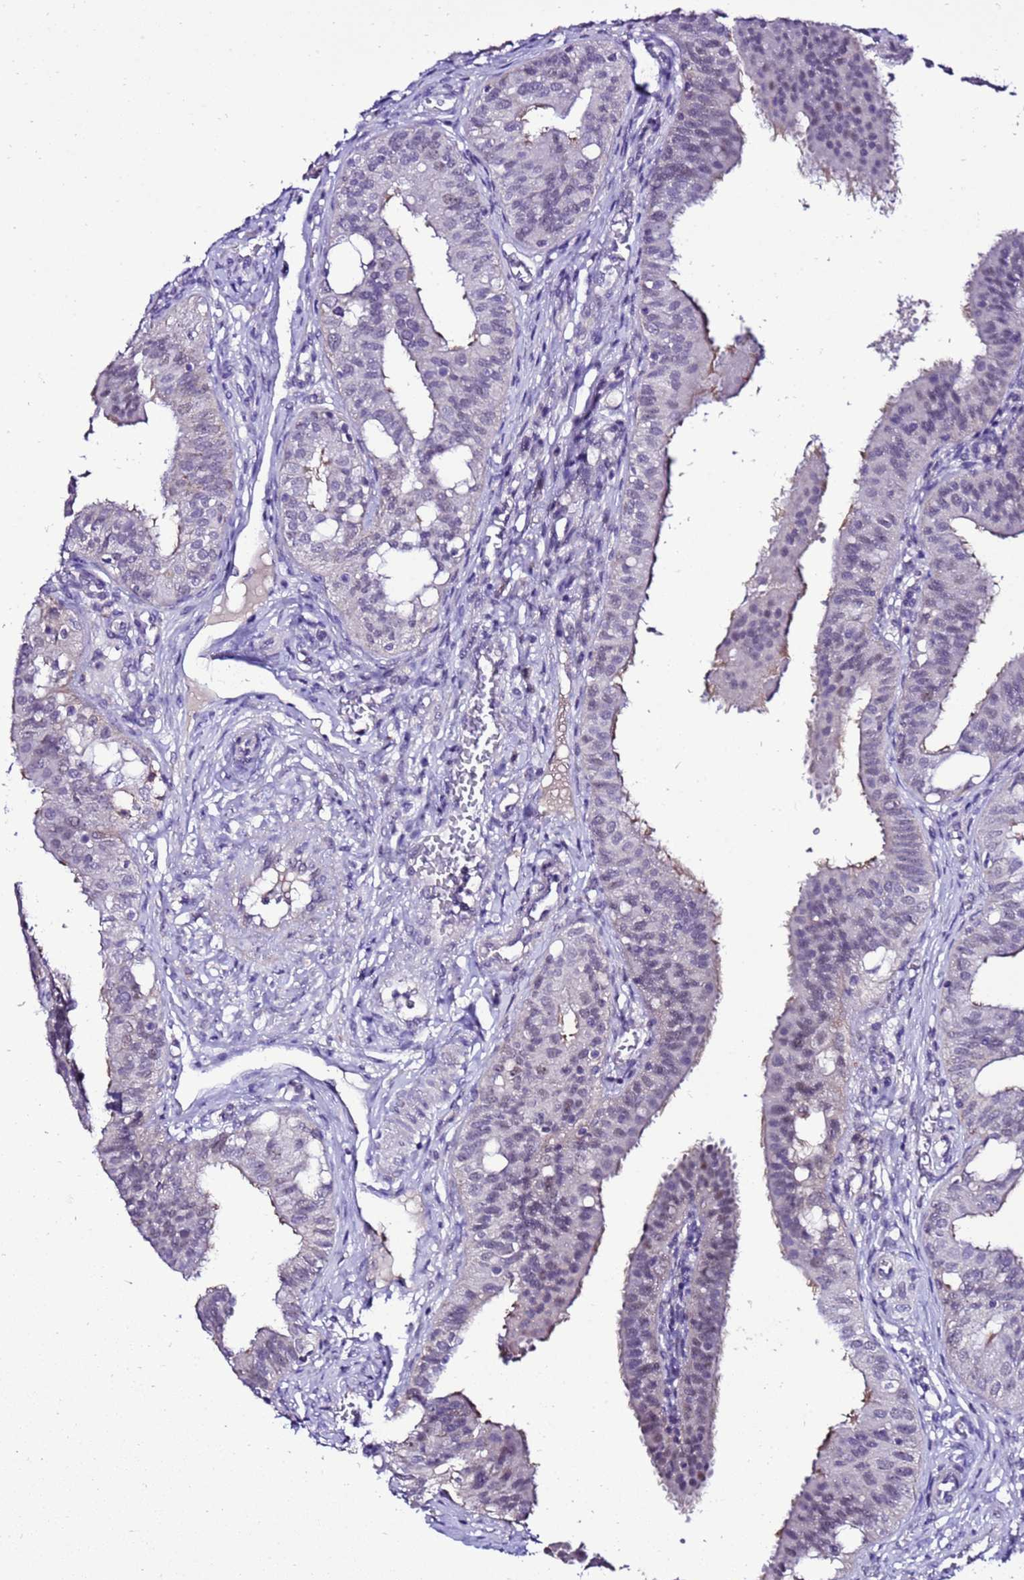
{"staining": {"intensity": "negative", "quantity": "none", "location": "none"}, "tissue": "fallopian tube", "cell_type": "Glandular cells", "image_type": "normal", "snomed": [{"axis": "morphology", "description": "Normal tissue, NOS"}, {"axis": "topography", "description": "Fallopian tube"}, {"axis": "topography", "description": "Ovary"}], "caption": "Immunohistochemical staining of unremarkable fallopian tube reveals no significant staining in glandular cells.", "gene": "C19orf47", "patient": {"sex": "female", "age": 42}}